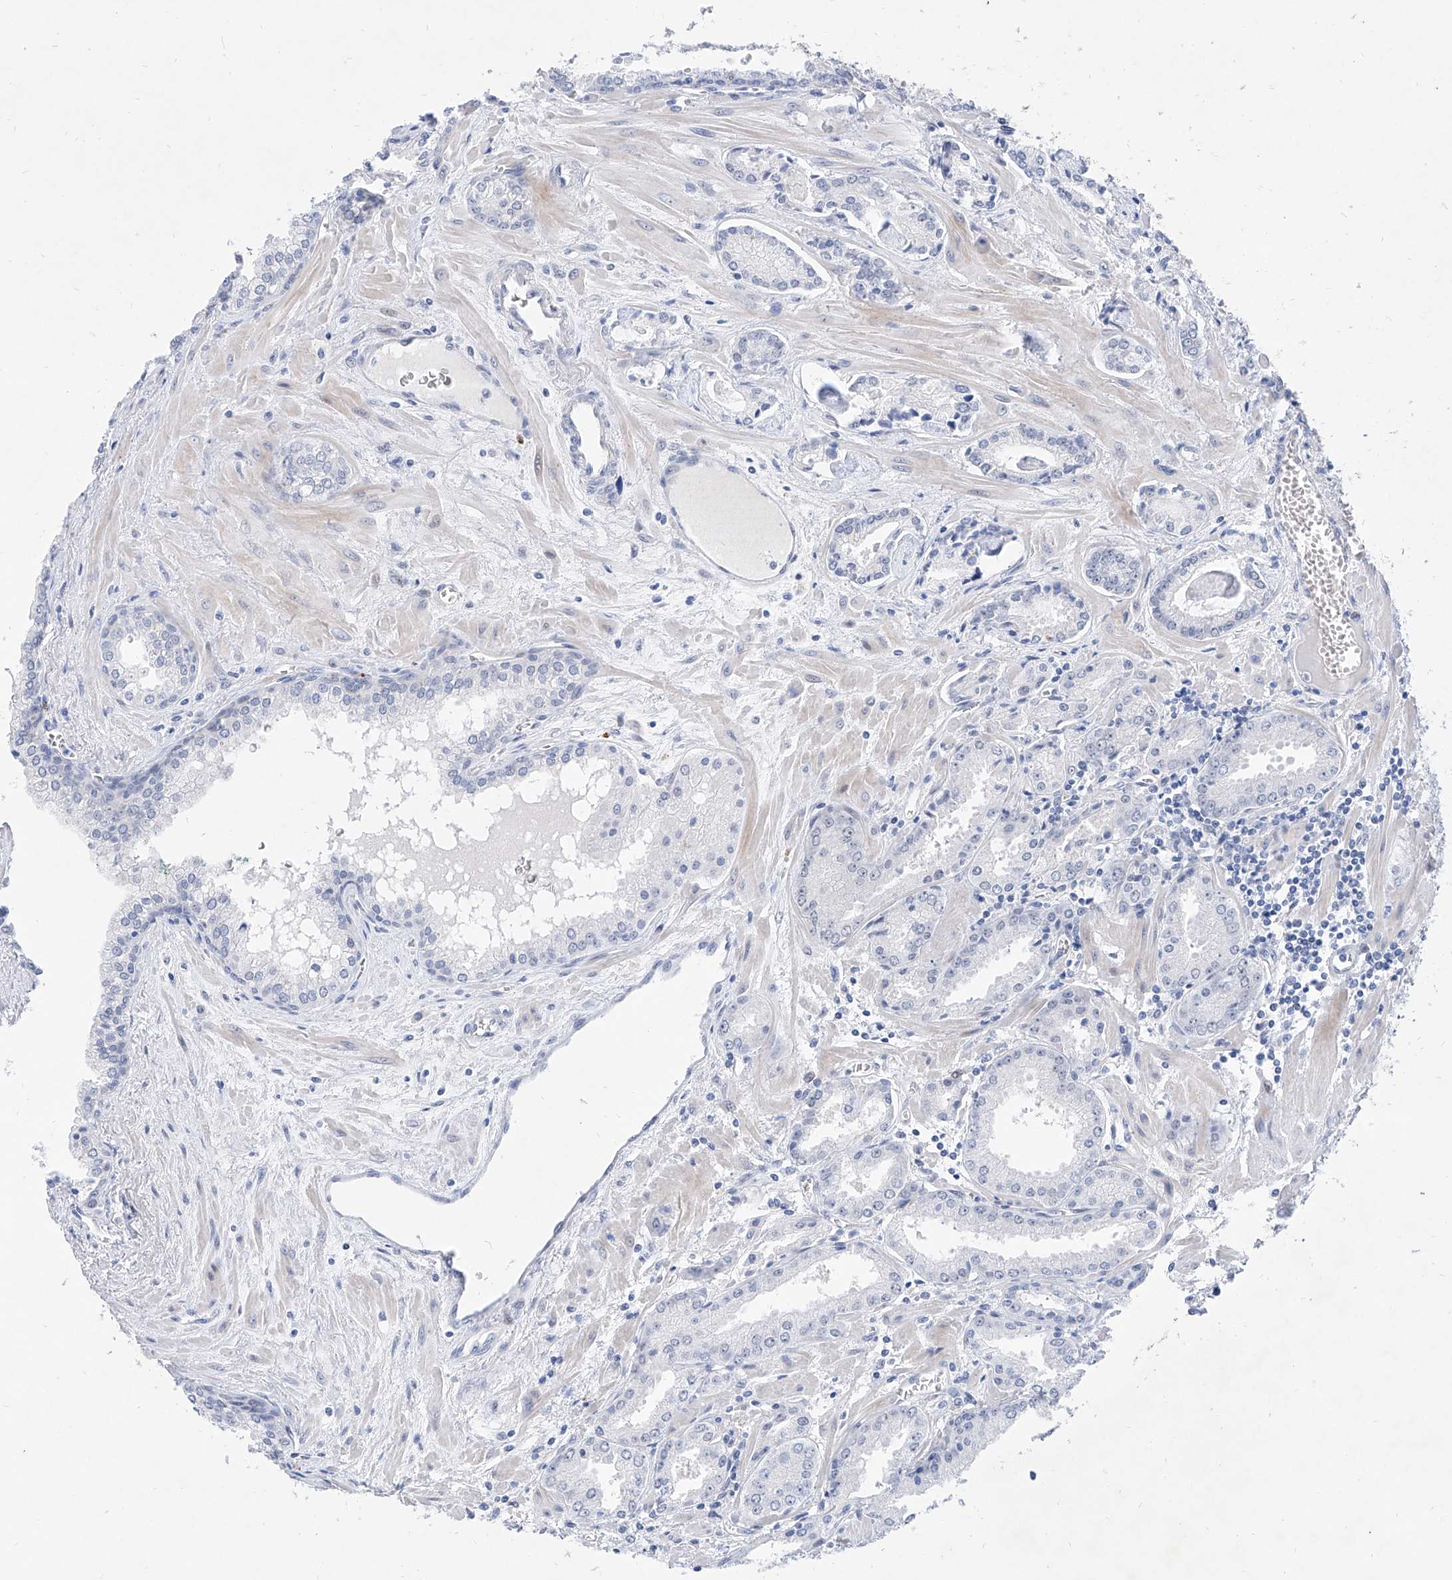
{"staining": {"intensity": "negative", "quantity": "none", "location": "none"}, "tissue": "prostate cancer", "cell_type": "Tumor cells", "image_type": "cancer", "snomed": [{"axis": "morphology", "description": "Adenocarcinoma, Low grade"}, {"axis": "topography", "description": "Prostate"}], "caption": "There is no significant positivity in tumor cells of prostate adenocarcinoma (low-grade).", "gene": "BPTF", "patient": {"sex": "male", "age": 67}}